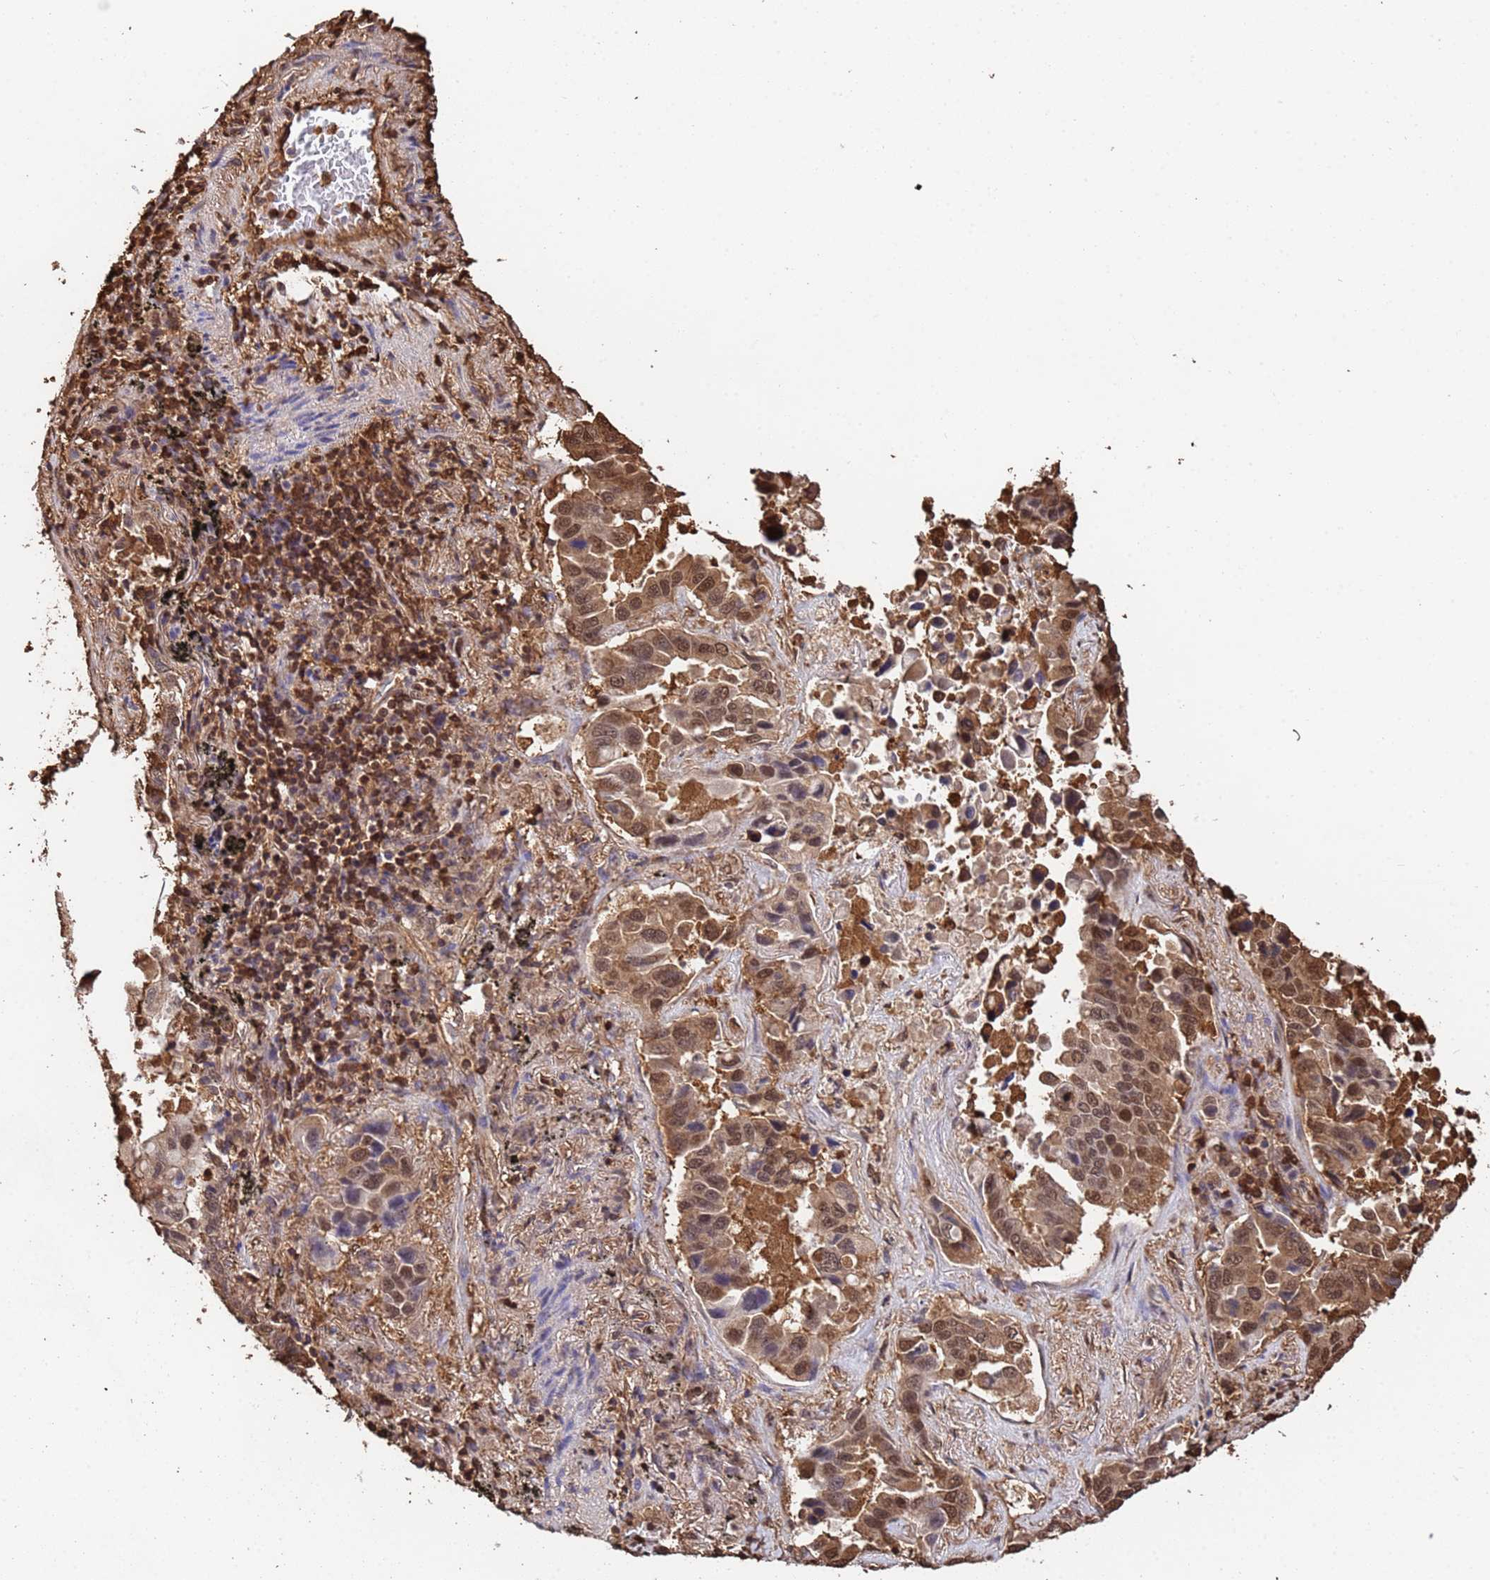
{"staining": {"intensity": "moderate", "quantity": ">75%", "location": "cytoplasmic/membranous,nuclear"}, "tissue": "lung cancer", "cell_type": "Tumor cells", "image_type": "cancer", "snomed": [{"axis": "morphology", "description": "Adenocarcinoma, NOS"}, {"axis": "topography", "description": "Lung"}], "caption": "A high-resolution micrograph shows immunohistochemistry staining of lung cancer (adenocarcinoma), which displays moderate cytoplasmic/membranous and nuclear staining in approximately >75% of tumor cells.", "gene": "SUMO4", "patient": {"sex": "male", "age": 64}}